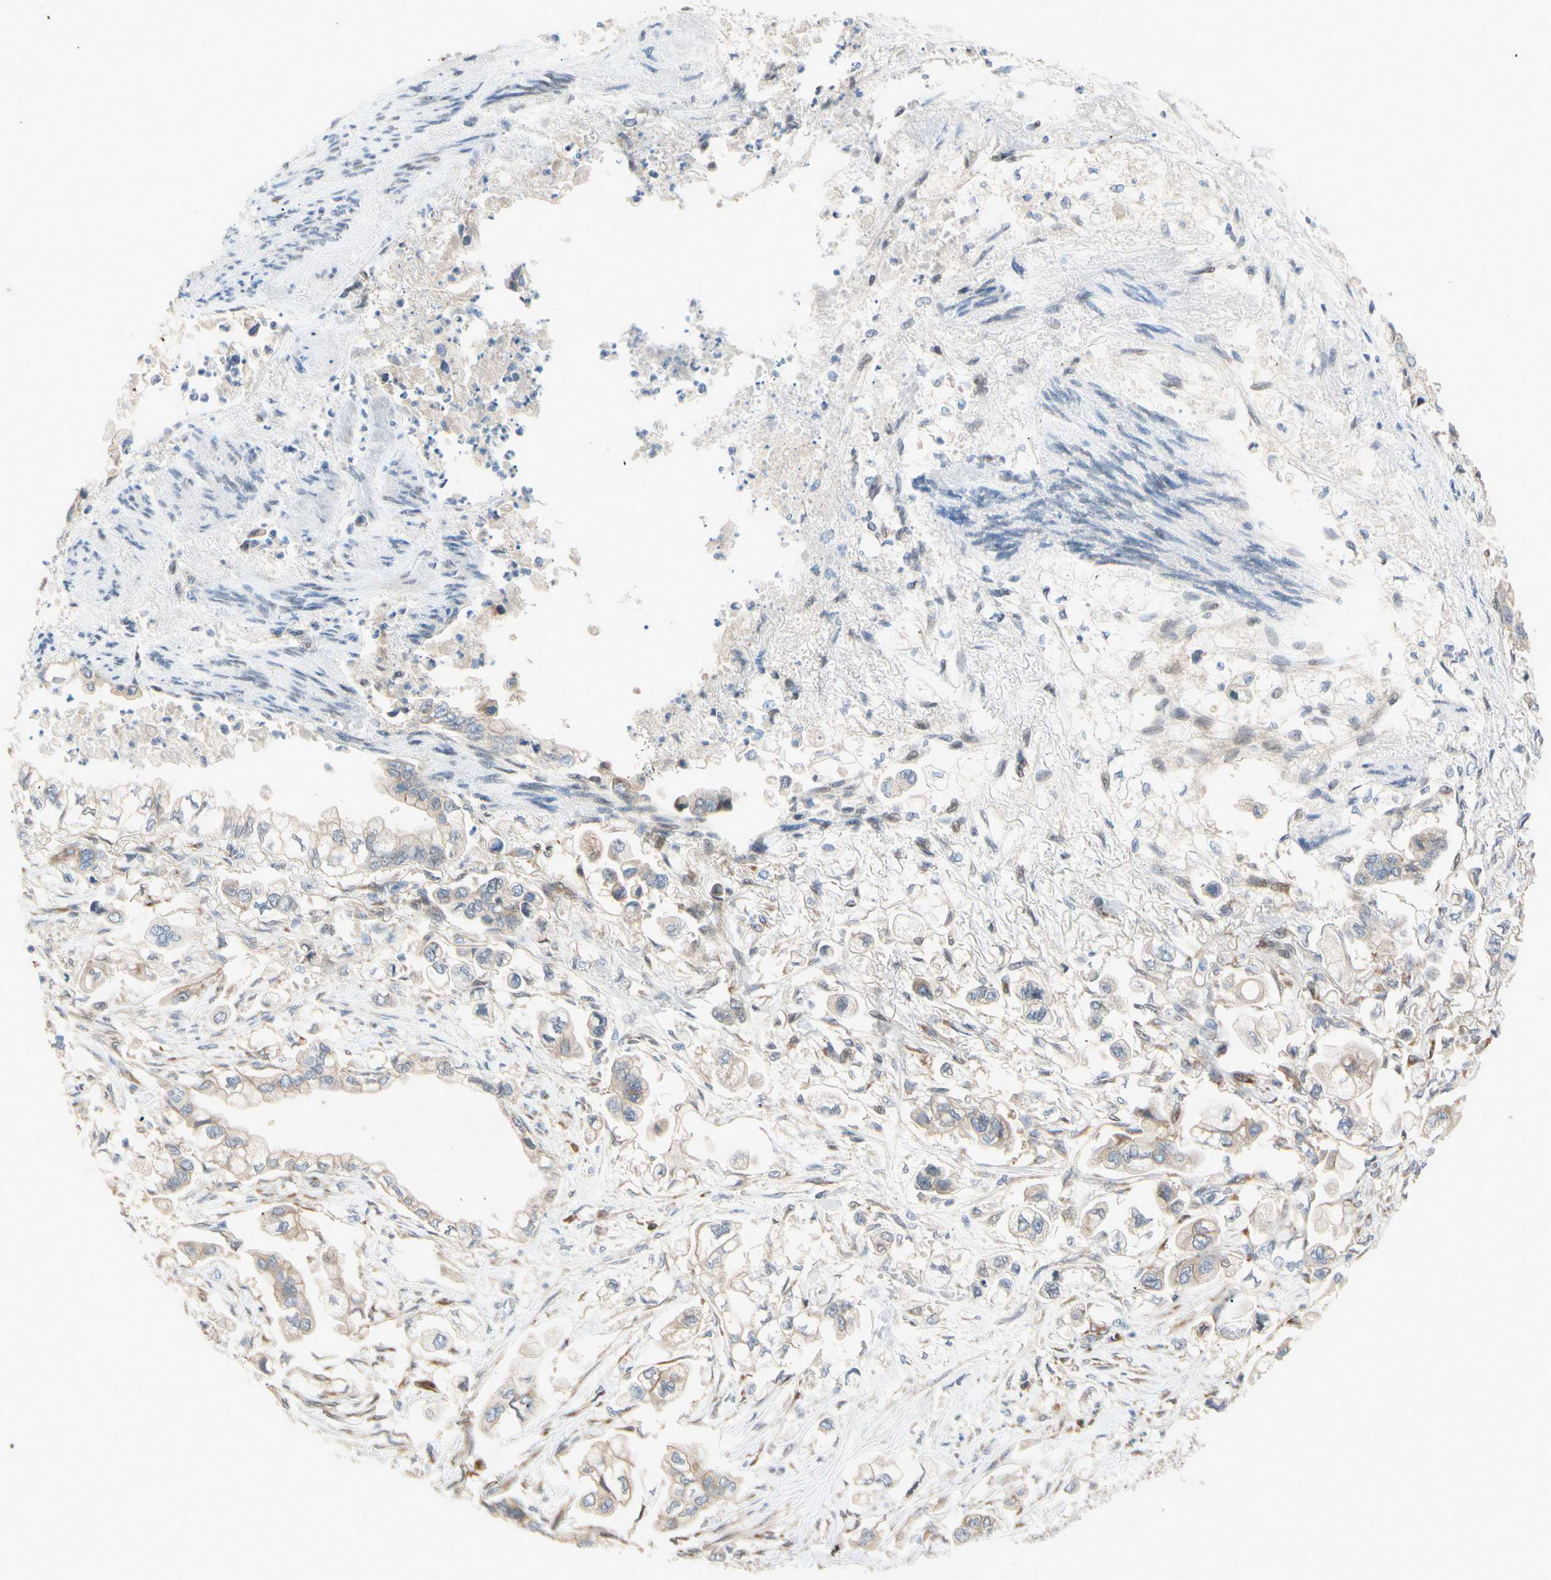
{"staining": {"intensity": "weak", "quantity": "25%-75%", "location": "cytoplasmic/membranous"}, "tissue": "stomach cancer", "cell_type": "Tumor cells", "image_type": "cancer", "snomed": [{"axis": "morphology", "description": "Adenocarcinoma, NOS"}, {"axis": "topography", "description": "Stomach"}], "caption": "Stomach adenocarcinoma stained for a protein reveals weak cytoplasmic/membranous positivity in tumor cells.", "gene": "PTTG1", "patient": {"sex": "male", "age": 62}}